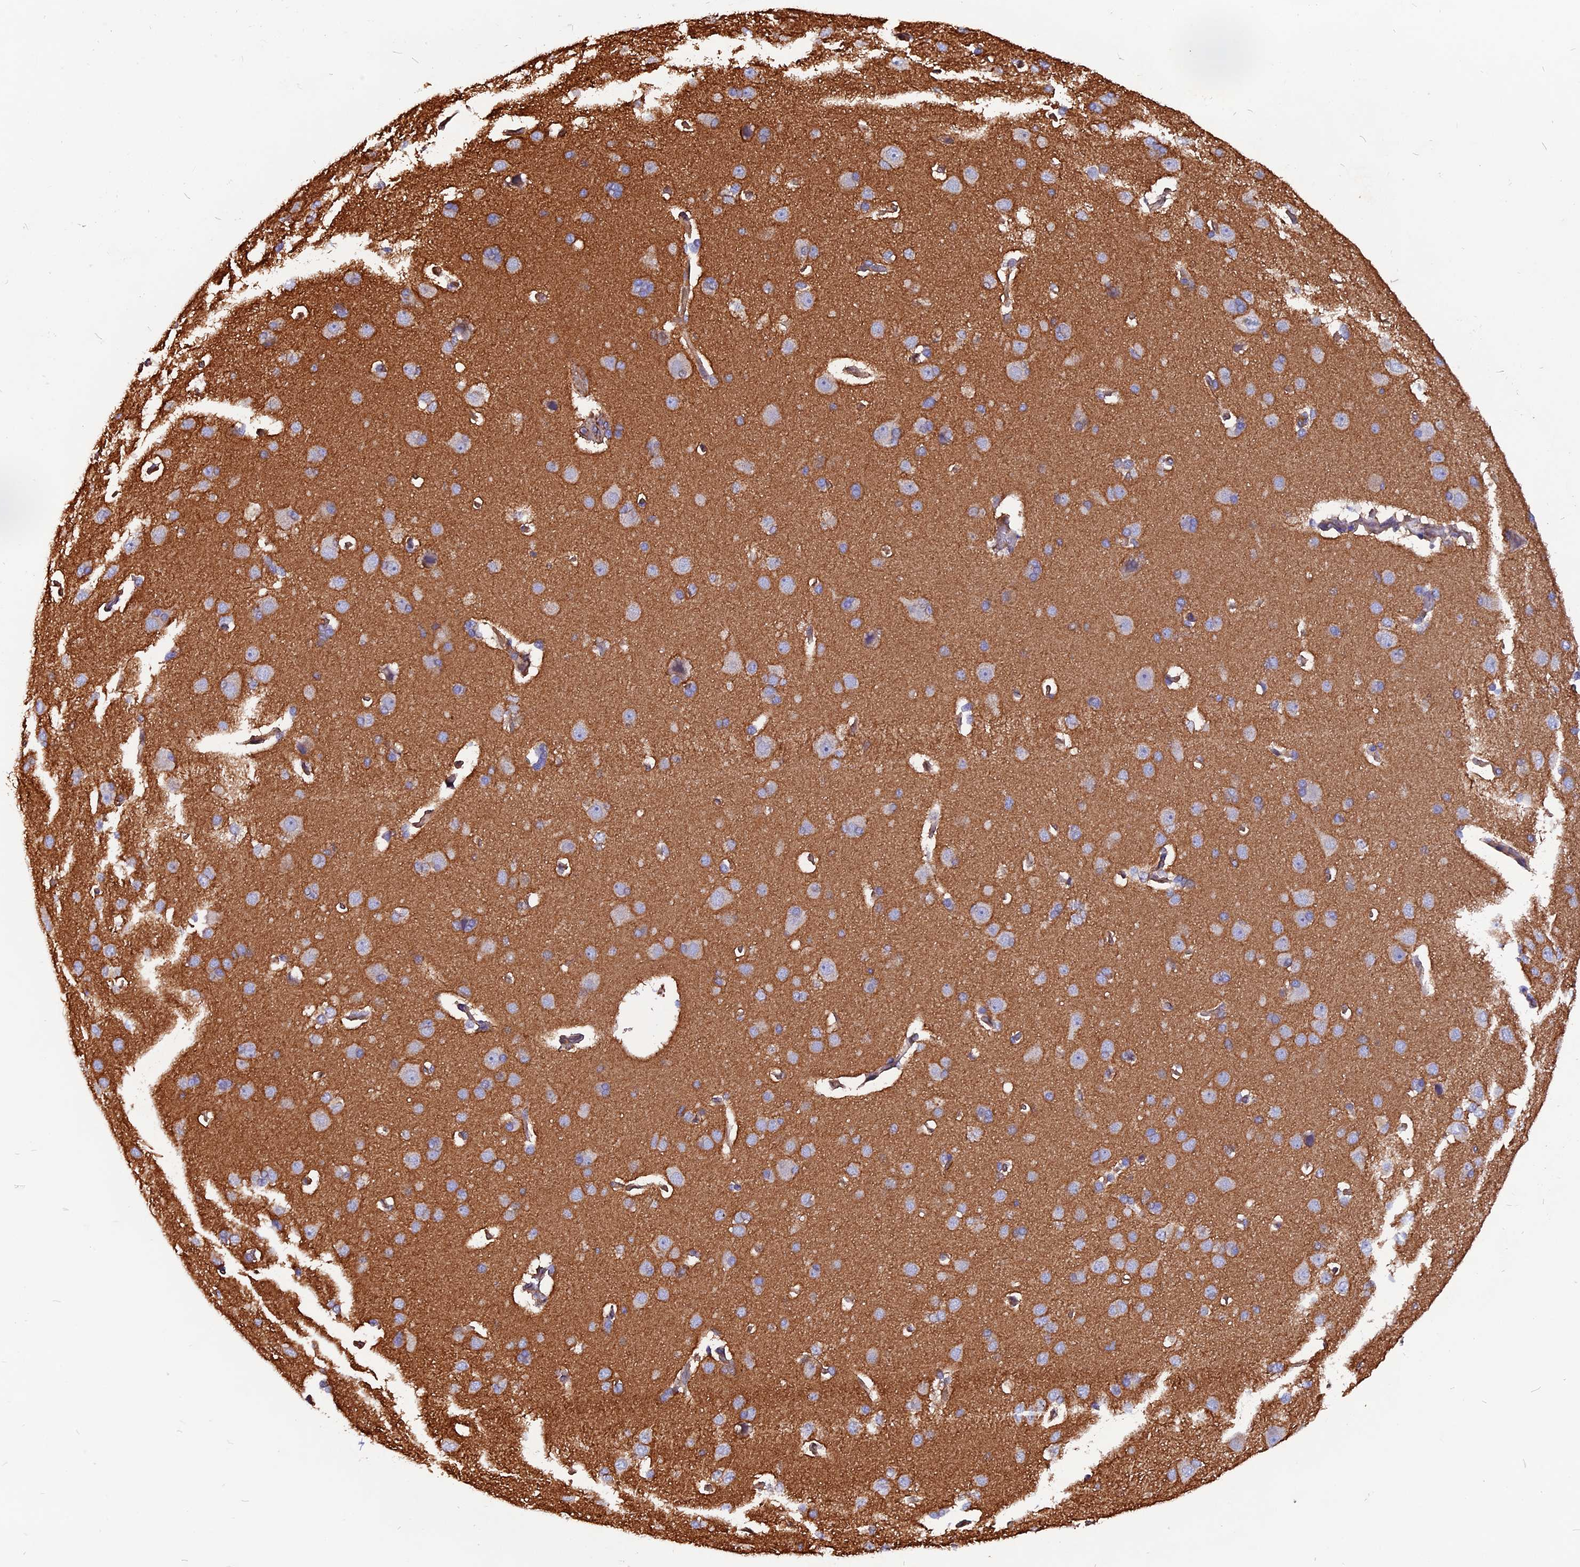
{"staining": {"intensity": "moderate", "quantity": ">75%", "location": "cytoplasmic/membranous"}, "tissue": "cerebral cortex", "cell_type": "Endothelial cells", "image_type": "normal", "snomed": [{"axis": "morphology", "description": "Normal tissue, NOS"}, {"axis": "topography", "description": "Cerebral cortex"}], "caption": "High-power microscopy captured an IHC photomicrograph of benign cerebral cortex, revealing moderate cytoplasmic/membranous expression in approximately >75% of endothelial cells.", "gene": "ZNF749", "patient": {"sex": "male", "age": 62}}